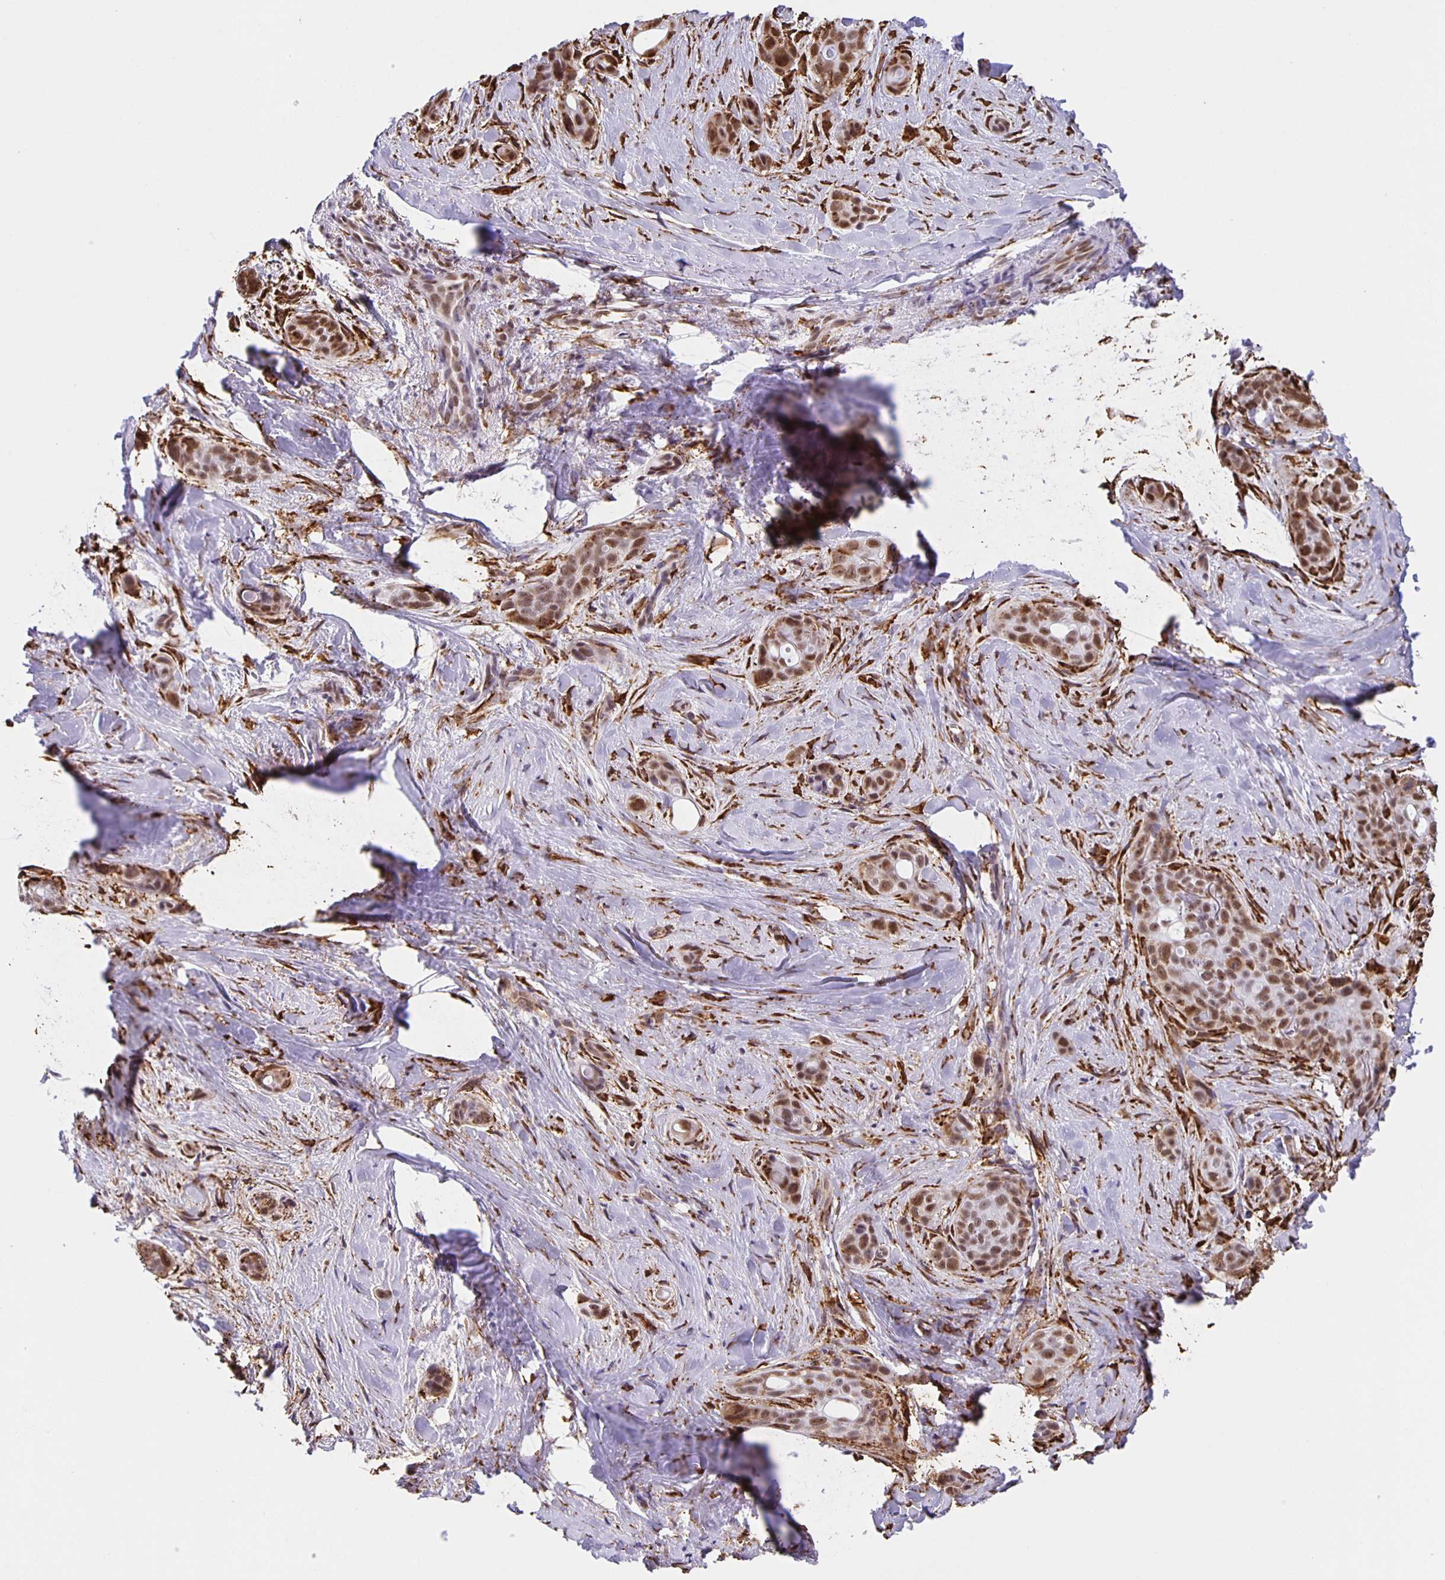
{"staining": {"intensity": "moderate", "quantity": ">75%", "location": "nuclear"}, "tissue": "skin cancer", "cell_type": "Tumor cells", "image_type": "cancer", "snomed": [{"axis": "morphology", "description": "Basal cell carcinoma"}, {"axis": "topography", "description": "Skin"}], "caption": "An image showing moderate nuclear expression in approximately >75% of tumor cells in skin cancer (basal cell carcinoma), as visualized by brown immunohistochemical staining.", "gene": "ZRANB2", "patient": {"sex": "female", "age": 79}}